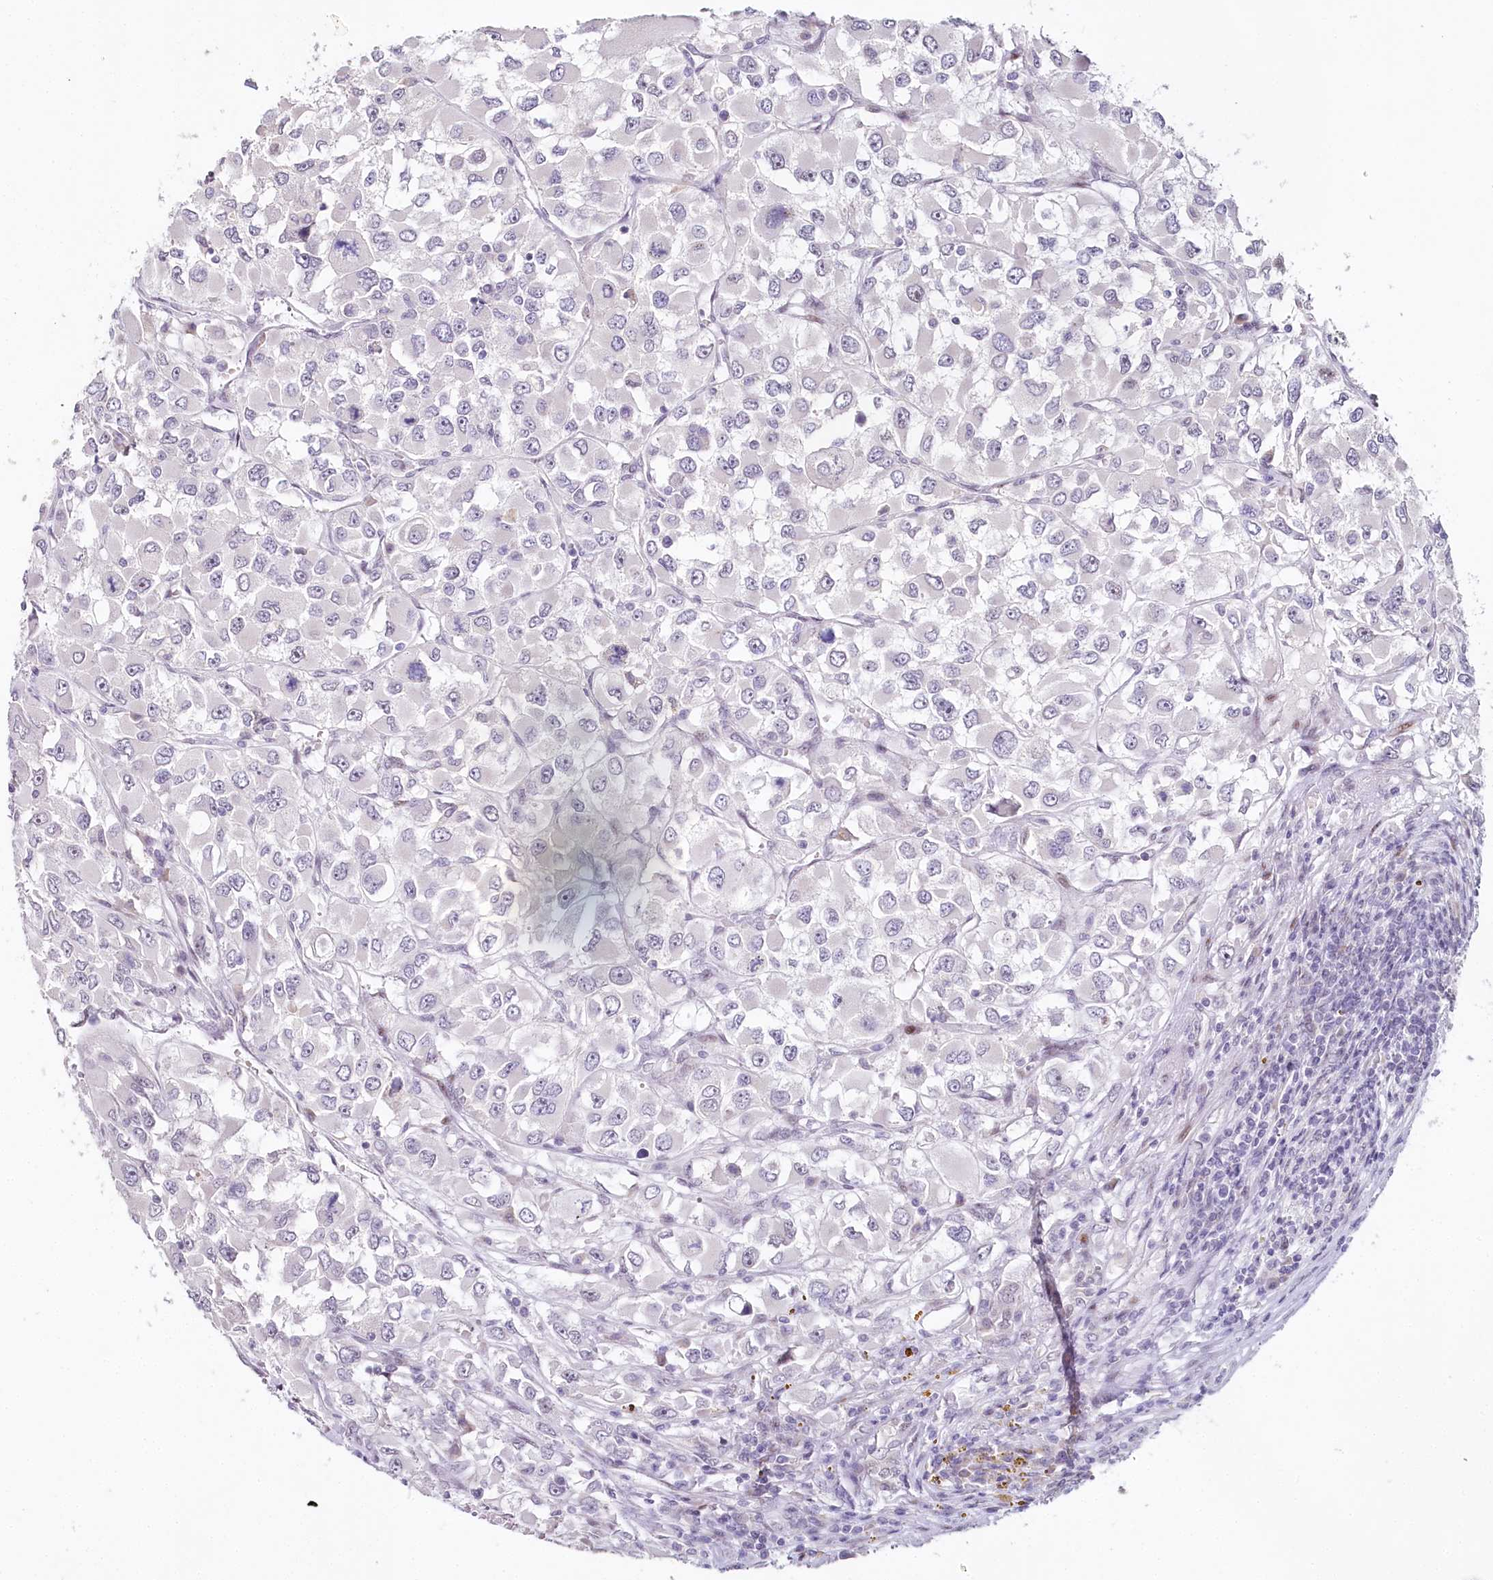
{"staining": {"intensity": "negative", "quantity": "none", "location": "none"}, "tissue": "renal cancer", "cell_type": "Tumor cells", "image_type": "cancer", "snomed": [{"axis": "morphology", "description": "Adenocarcinoma, NOS"}, {"axis": "topography", "description": "Kidney"}], "caption": "Immunohistochemical staining of human adenocarcinoma (renal) reveals no significant staining in tumor cells.", "gene": "HPD", "patient": {"sex": "female", "age": 52}}